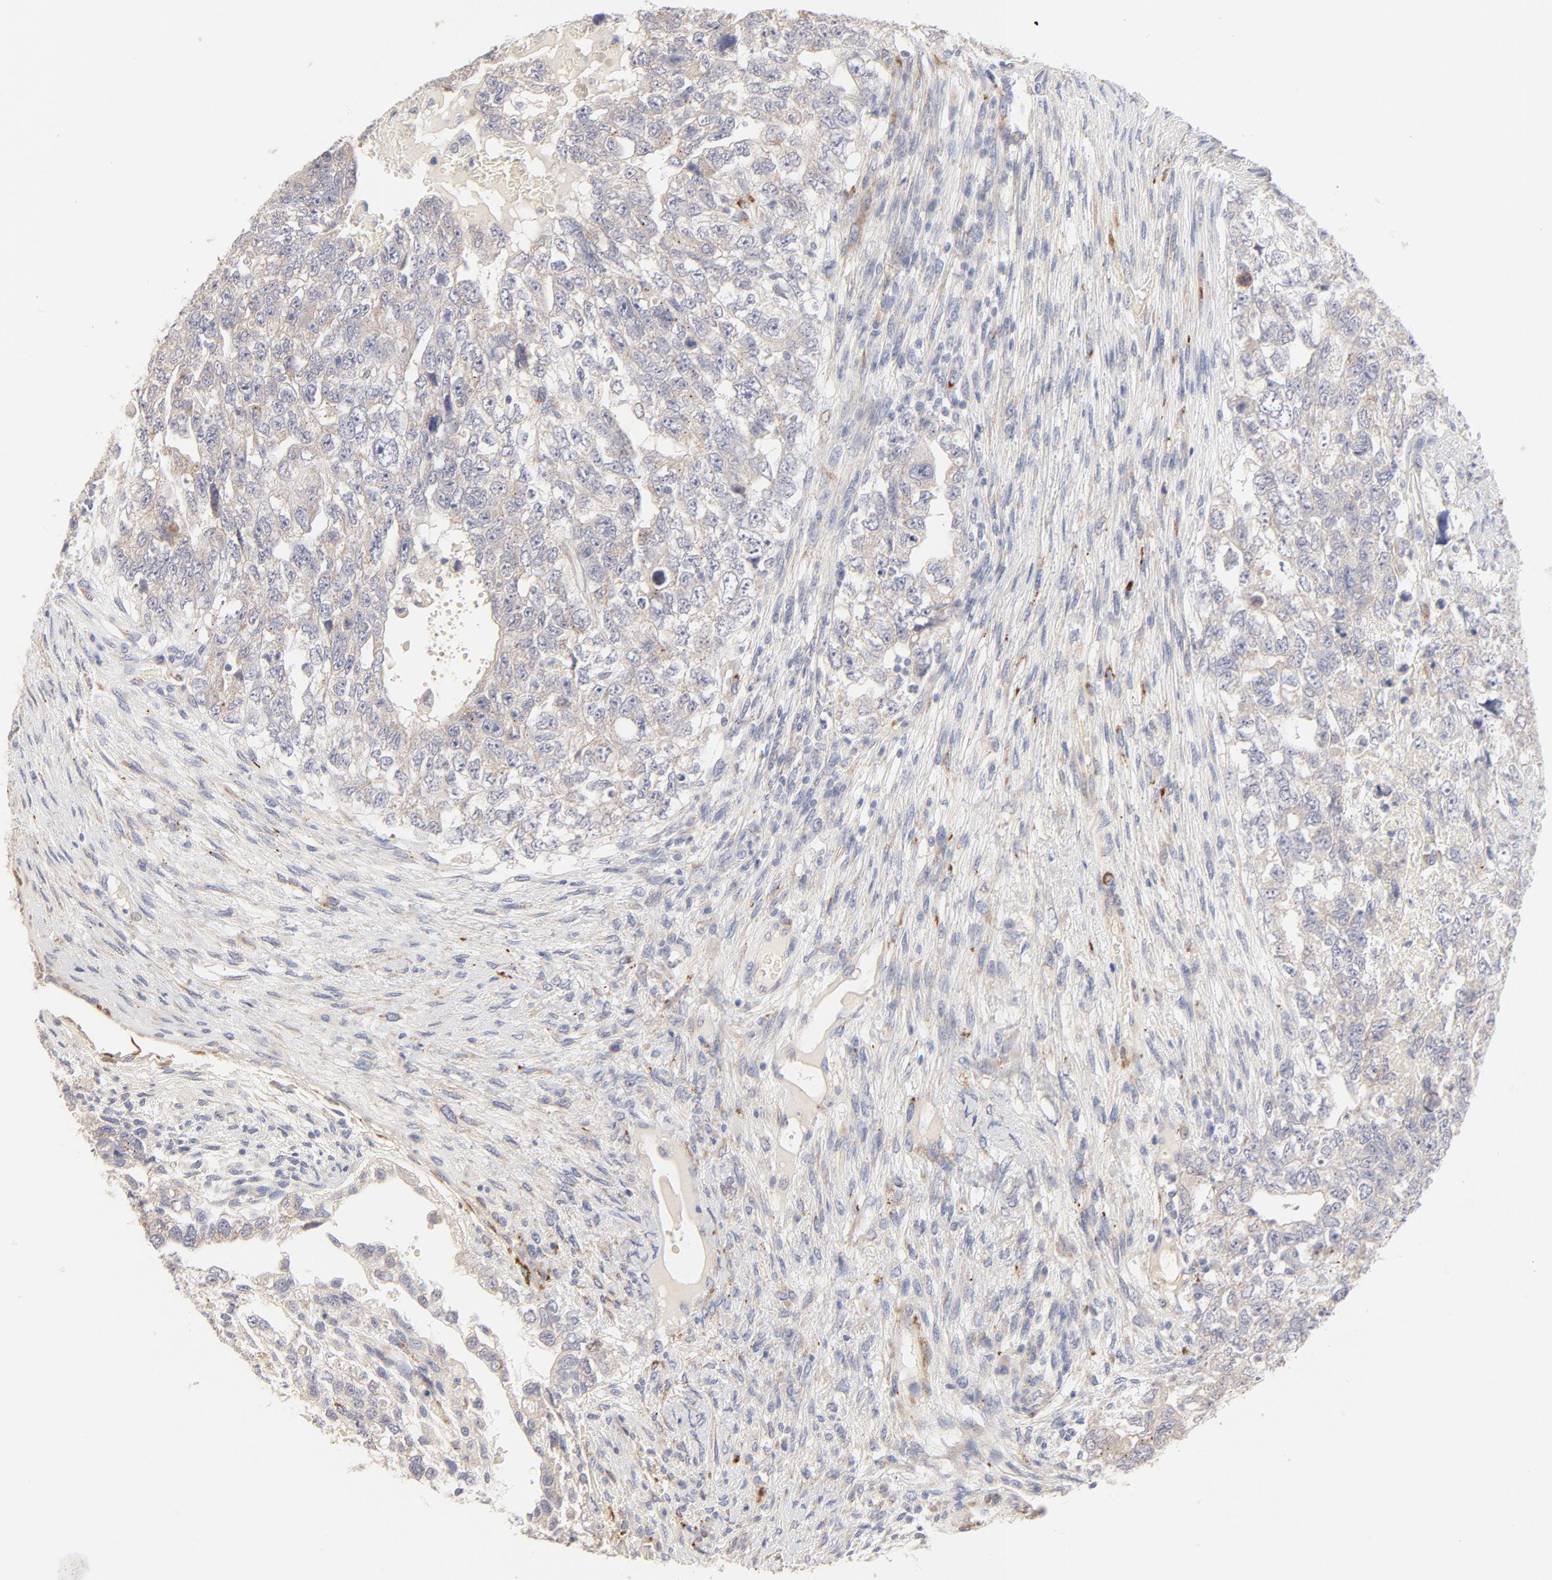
{"staining": {"intensity": "negative", "quantity": "none", "location": "none"}, "tissue": "testis cancer", "cell_type": "Tumor cells", "image_type": "cancer", "snomed": [{"axis": "morphology", "description": "Carcinoma, Embryonal, NOS"}, {"axis": "topography", "description": "Testis"}], "caption": "Protein analysis of testis cancer (embryonal carcinoma) demonstrates no significant positivity in tumor cells.", "gene": "NKX2-2", "patient": {"sex": "male", "age": 36}}